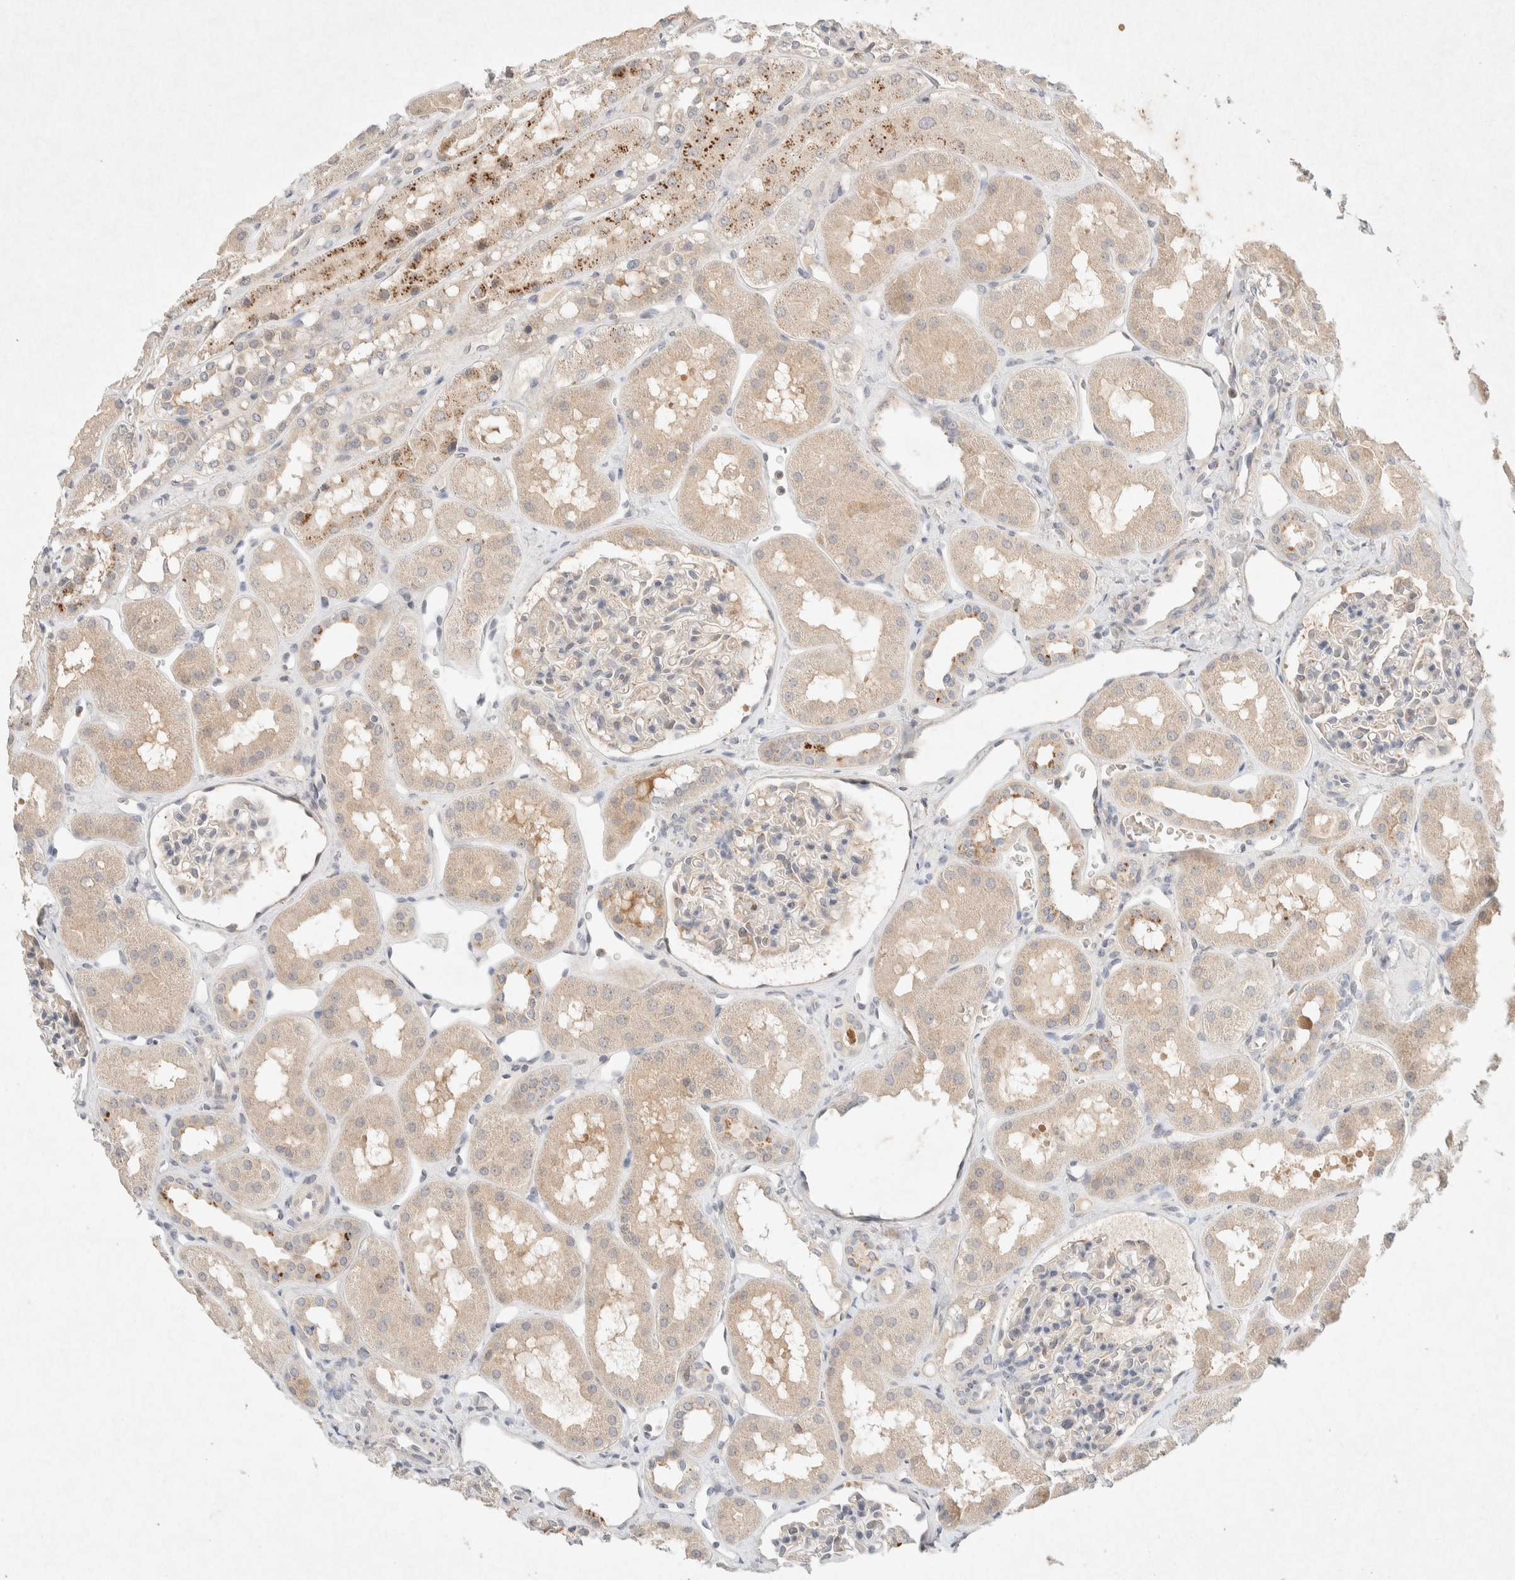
{"staining": {"intensity": "negative", "quantity": "none", "location": "none"}, "tissue": "kidney", "cell_type": "Cells in glomeruli", "image_type": "normal", "snomed": [{"axis": "morphology", "description": "Normal tissue, NOS"}, {"axis": "topography", "description": "Kidney"}], "caption": "DAB (3,3'-diaminobenzidine) immunohistochemical staining of benign human kidney displays no significant positivity in cells in glomeruli.", "gene": "GNAI1", "patient": {"sex": "male", "age": 16}}